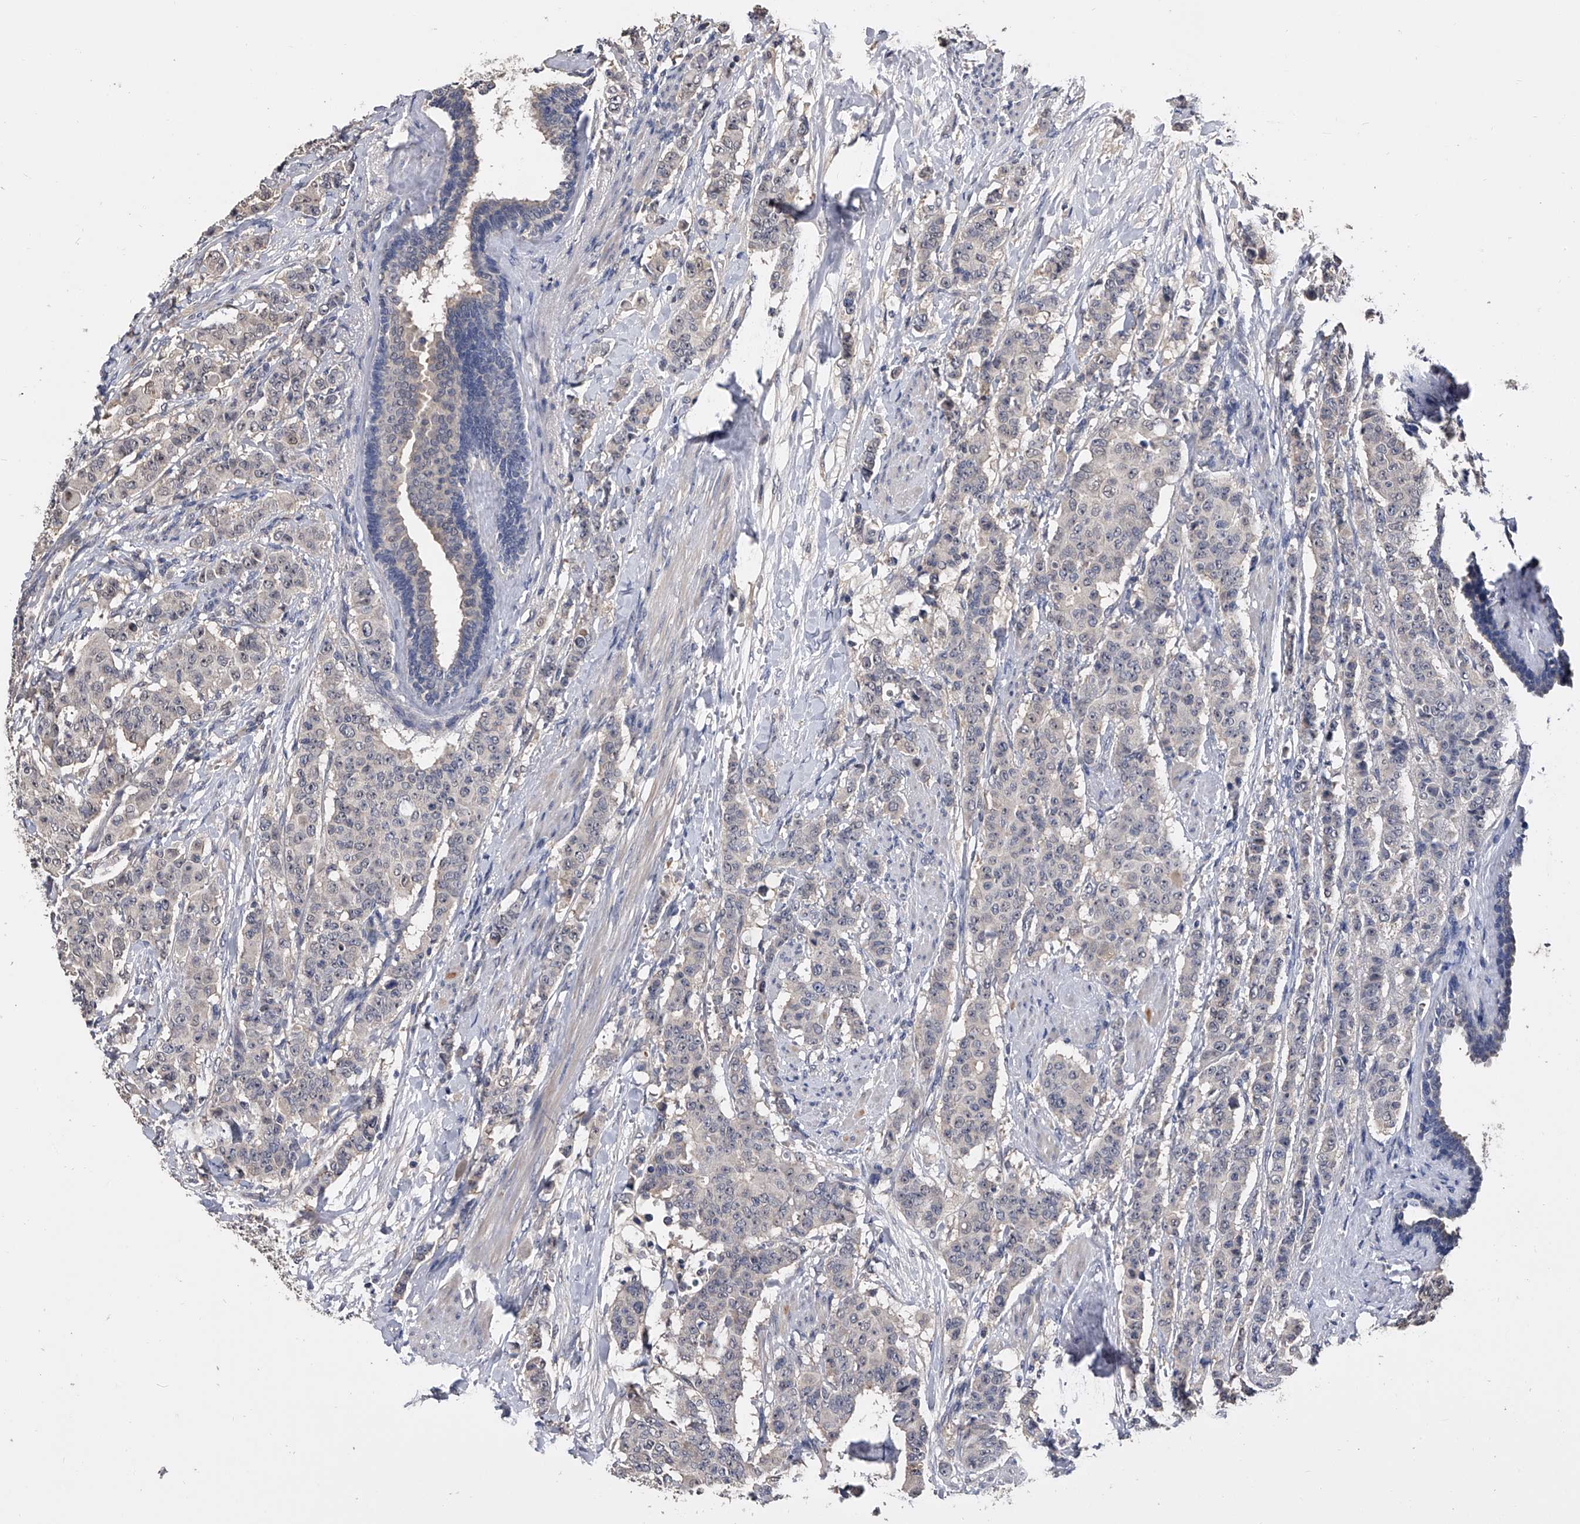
{"staining": {"intensity": "negative", "quantity": "none", "location": "none"}, "tissue": "breast cancer", "cell_type": "Tumor cells", "image_type": "cancer", "snomed": [{"axis": "morphology", "description": "Duct carcinoma"}, {"axis": "topography", "description": "Breast"}], "caption": "An image of human breast cancer (invasive ductal carcinoma) is negative for staining in tumor cells.", "gene": "EFCAB7", "patient": {"sex": "female", "age": 40}}